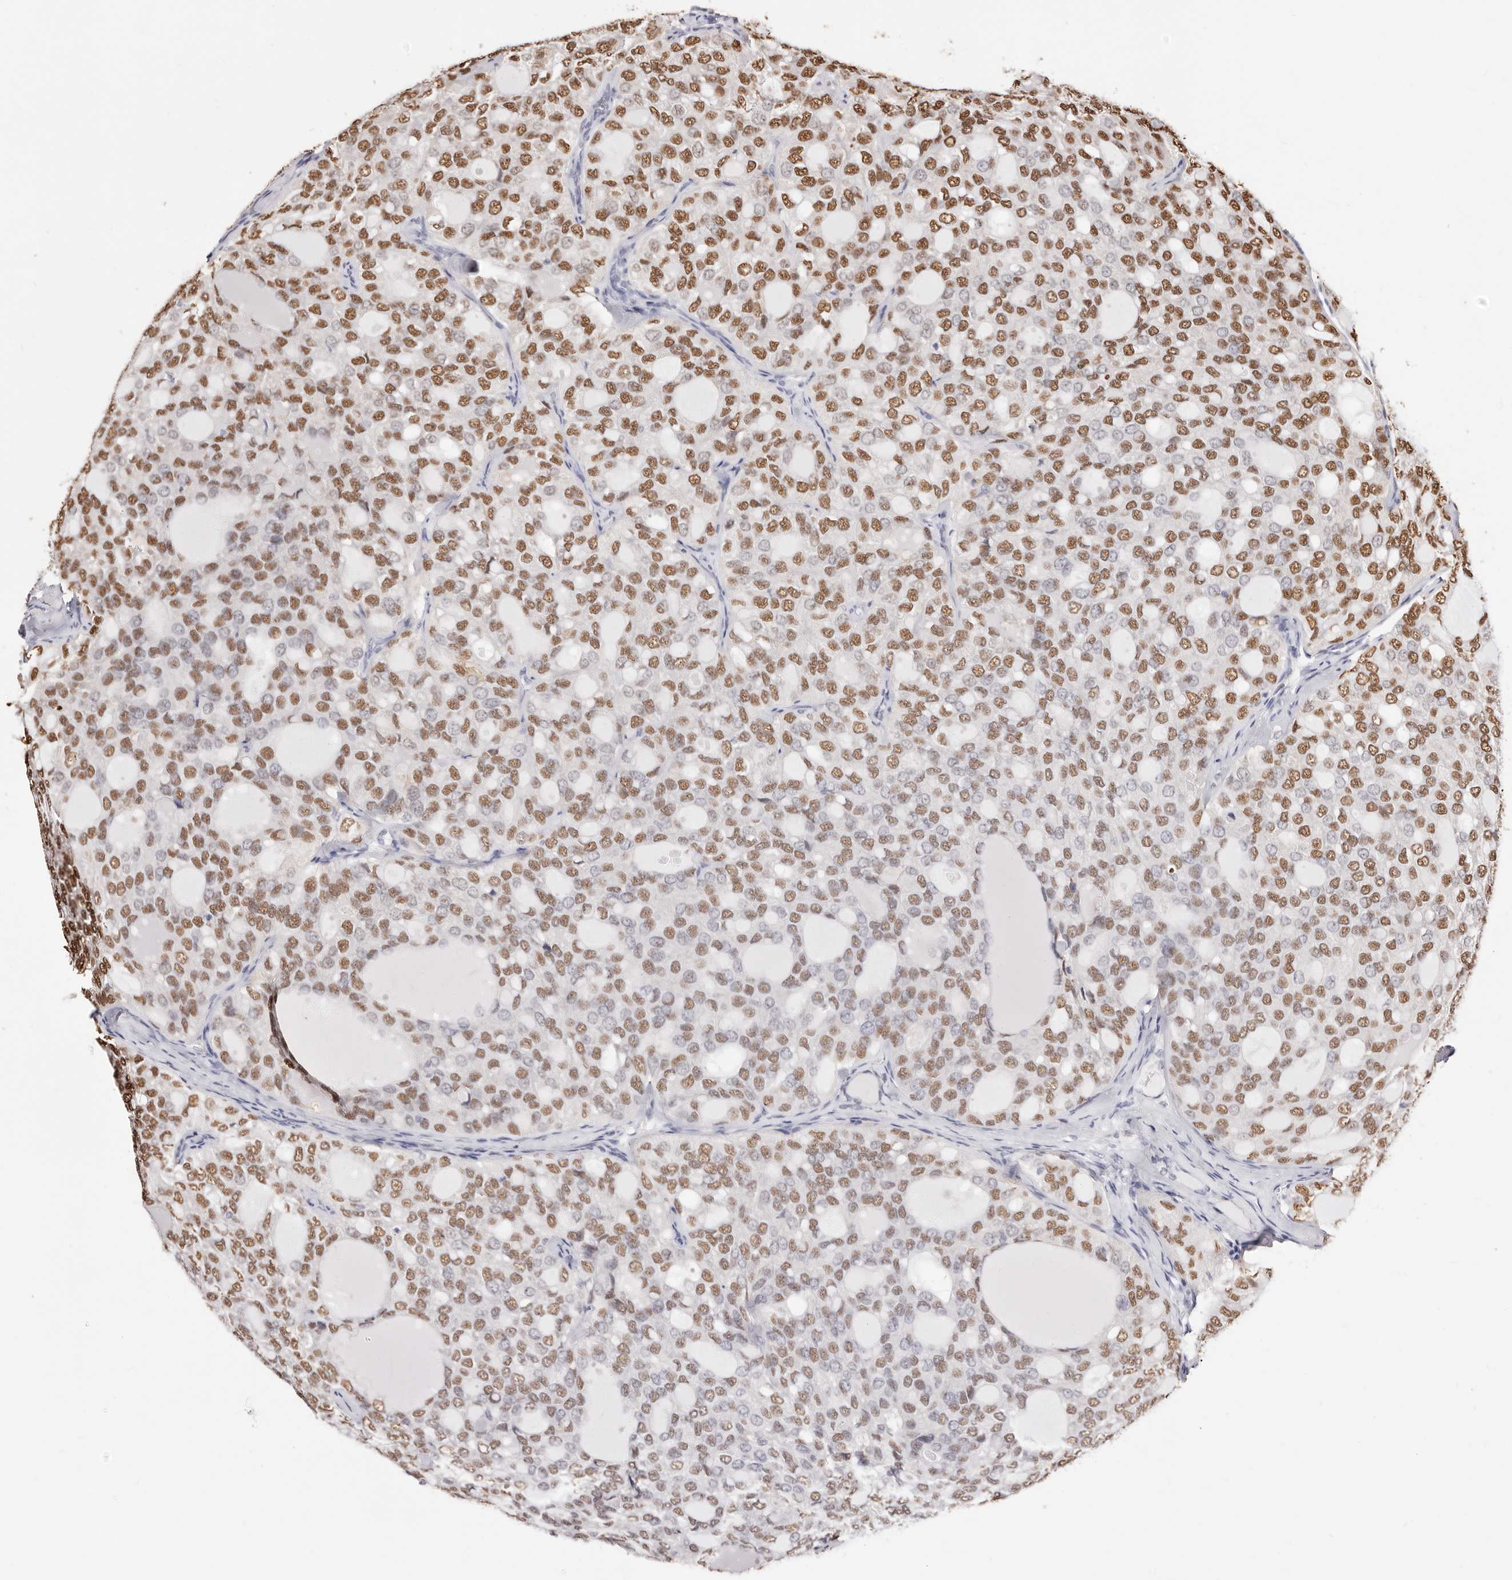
{"staining": {"intensity": "moderate", "quantity": ">75%", "location": "nuclear"}, "tissue": "thyroid cancer", "cell_type": "Tumor cells", "image_type": "cancer", "snomed": [{"axis": "morphology", "description": "Follicular adenoma carcinoma, NOS"}, {"axis": "topography", "description": "Thyroid gland"}], "caption": "Human follicular adenoma carcinoma (thyroid) stained with a brown dye demonstrates moderate nuclear positive expression in approximately >75% of tumor cells.", "gene": "TKT", "patient": {"sex": "male", "age": 75}}